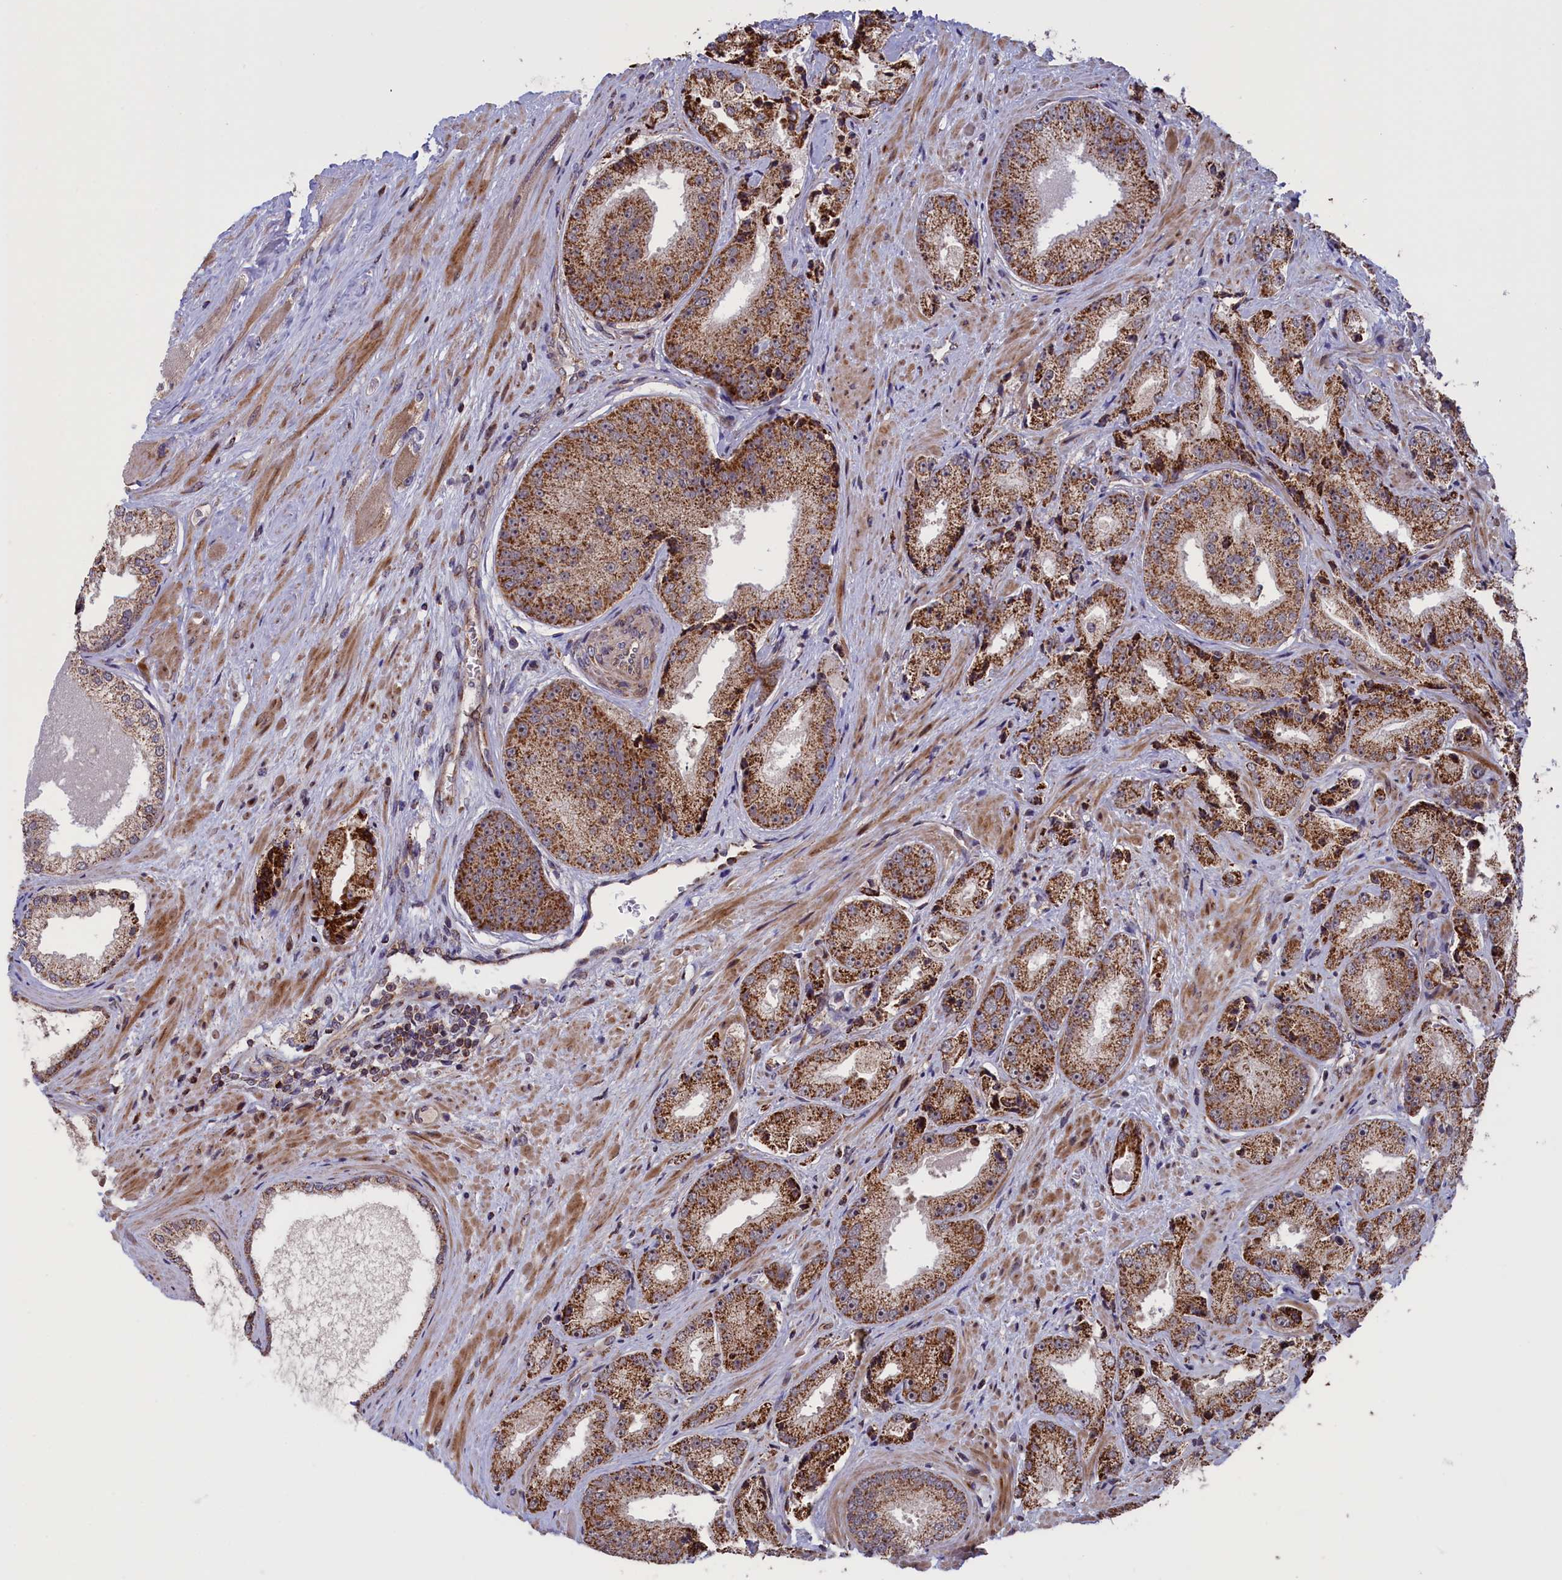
{"staining": {"intensity": "moderate", "quantity": "25%-75%", "location": "cytoplasmic/membranous"}, "tissue": "prostate cancer", "cell_type": "Tumor cells", "image_type": "cancer", "snomed": [{"axis": "morphology", "description": "Adenocarcinoma, High grade"}, {"axis": "topography", "description": "Prostate"}], "caption": "Human prostate cancer stained with a protein marker exhibits moderate staining in tumor cells.", "gene": "TIMM44", "patient": {"sex": "male", "age": 71}}